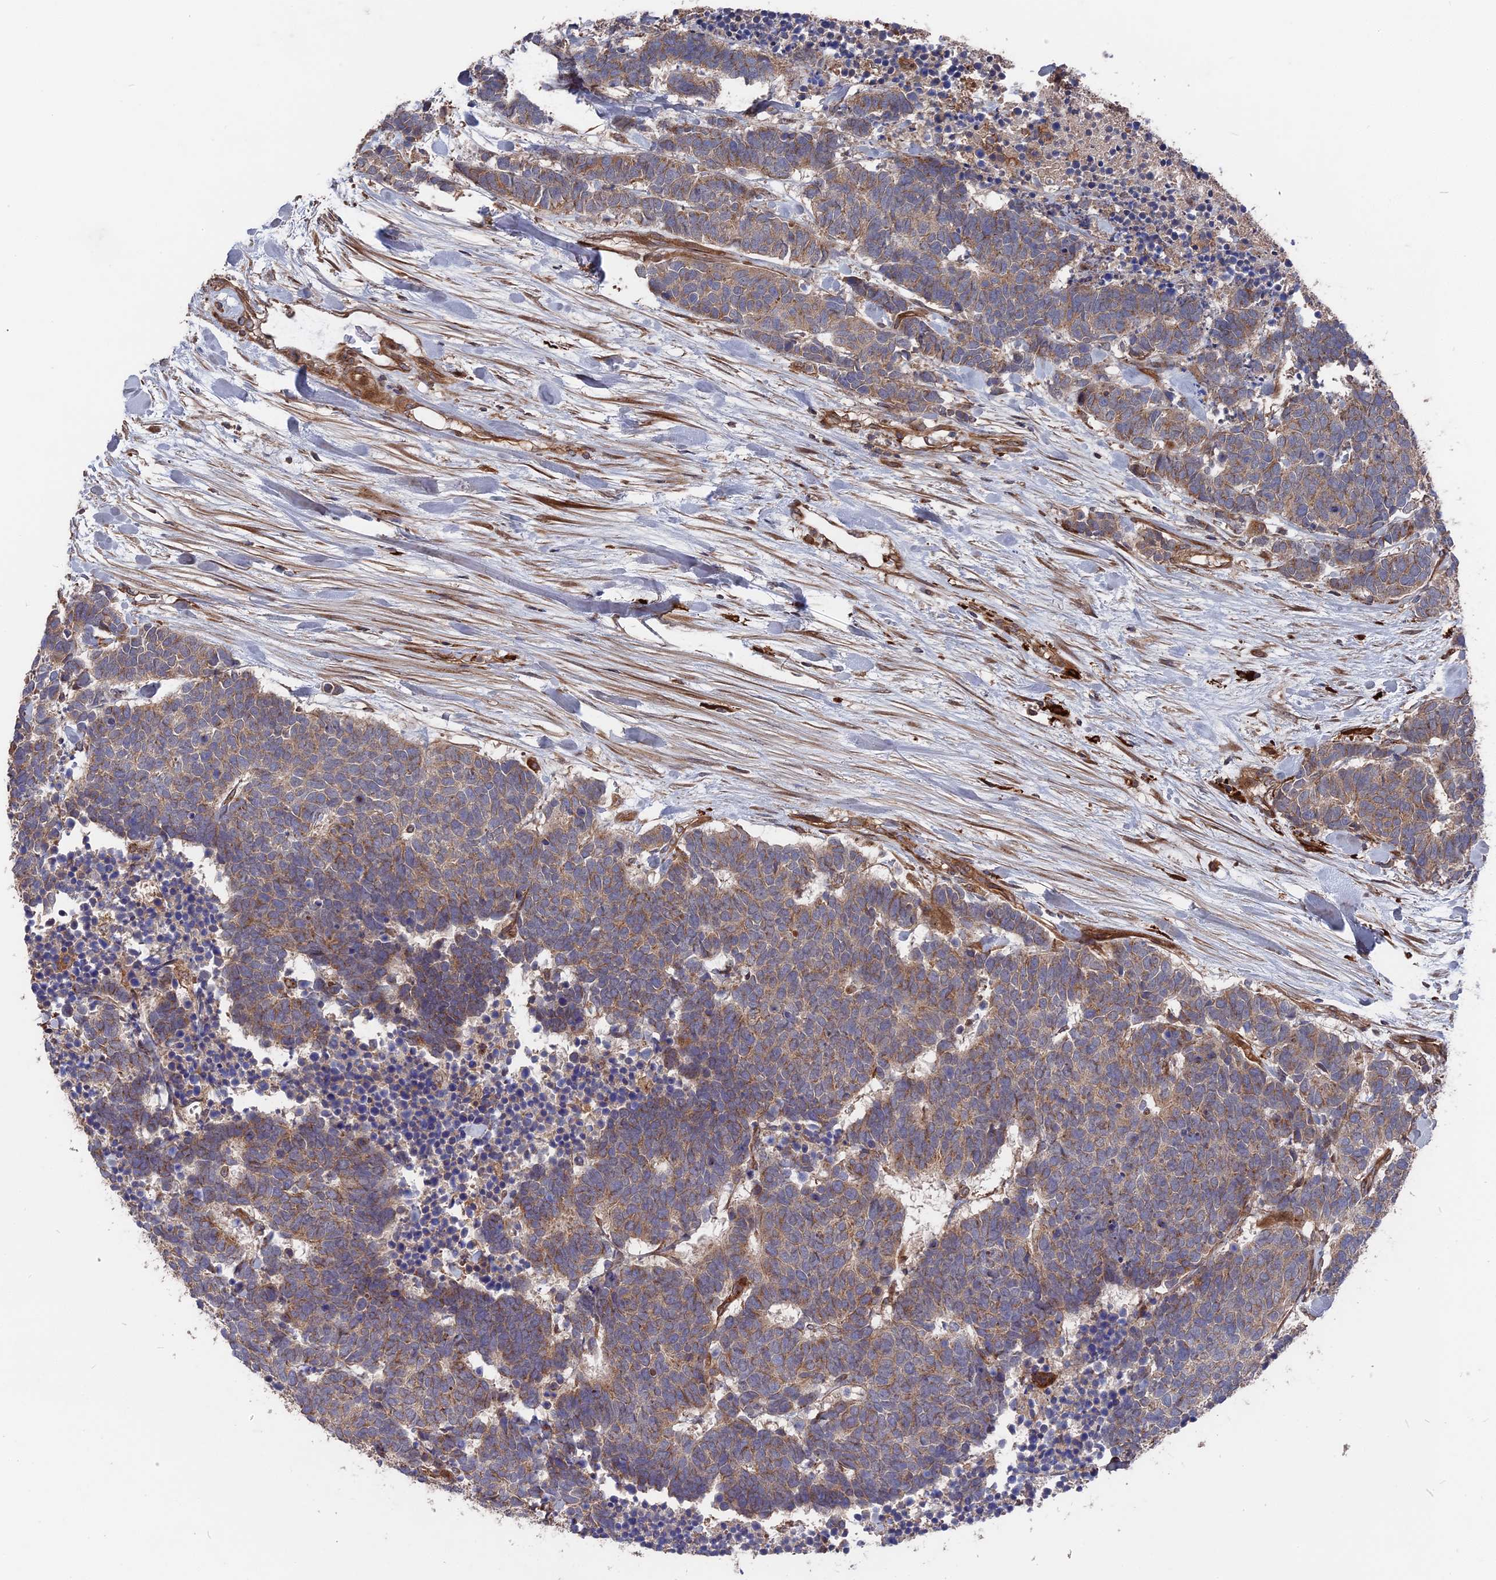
{"staining": {"intensity": "weak", "quantity": ">75%", "location": "cytoplasmic/membranous"}, "tissue": "carcinoid", "cell_type": "Tumor cells", "image_type": "cancer", "snomed": [{"axis": "morphology", "description": "Carcinoma, NOS"}, {"axis": "morphology", "description": "Carcinoid, malignant, NOS"}, {"axis": "topography", "description": "Urinary bladder"}], "caption": "Immunohistochemical staining of human carcinoid reveals low levels of weak cytoplasmic/membranous protein expression in about >75% of tumor cells.", "gene": "DEF8", "patient": {"sex": "male", "age": 57}}